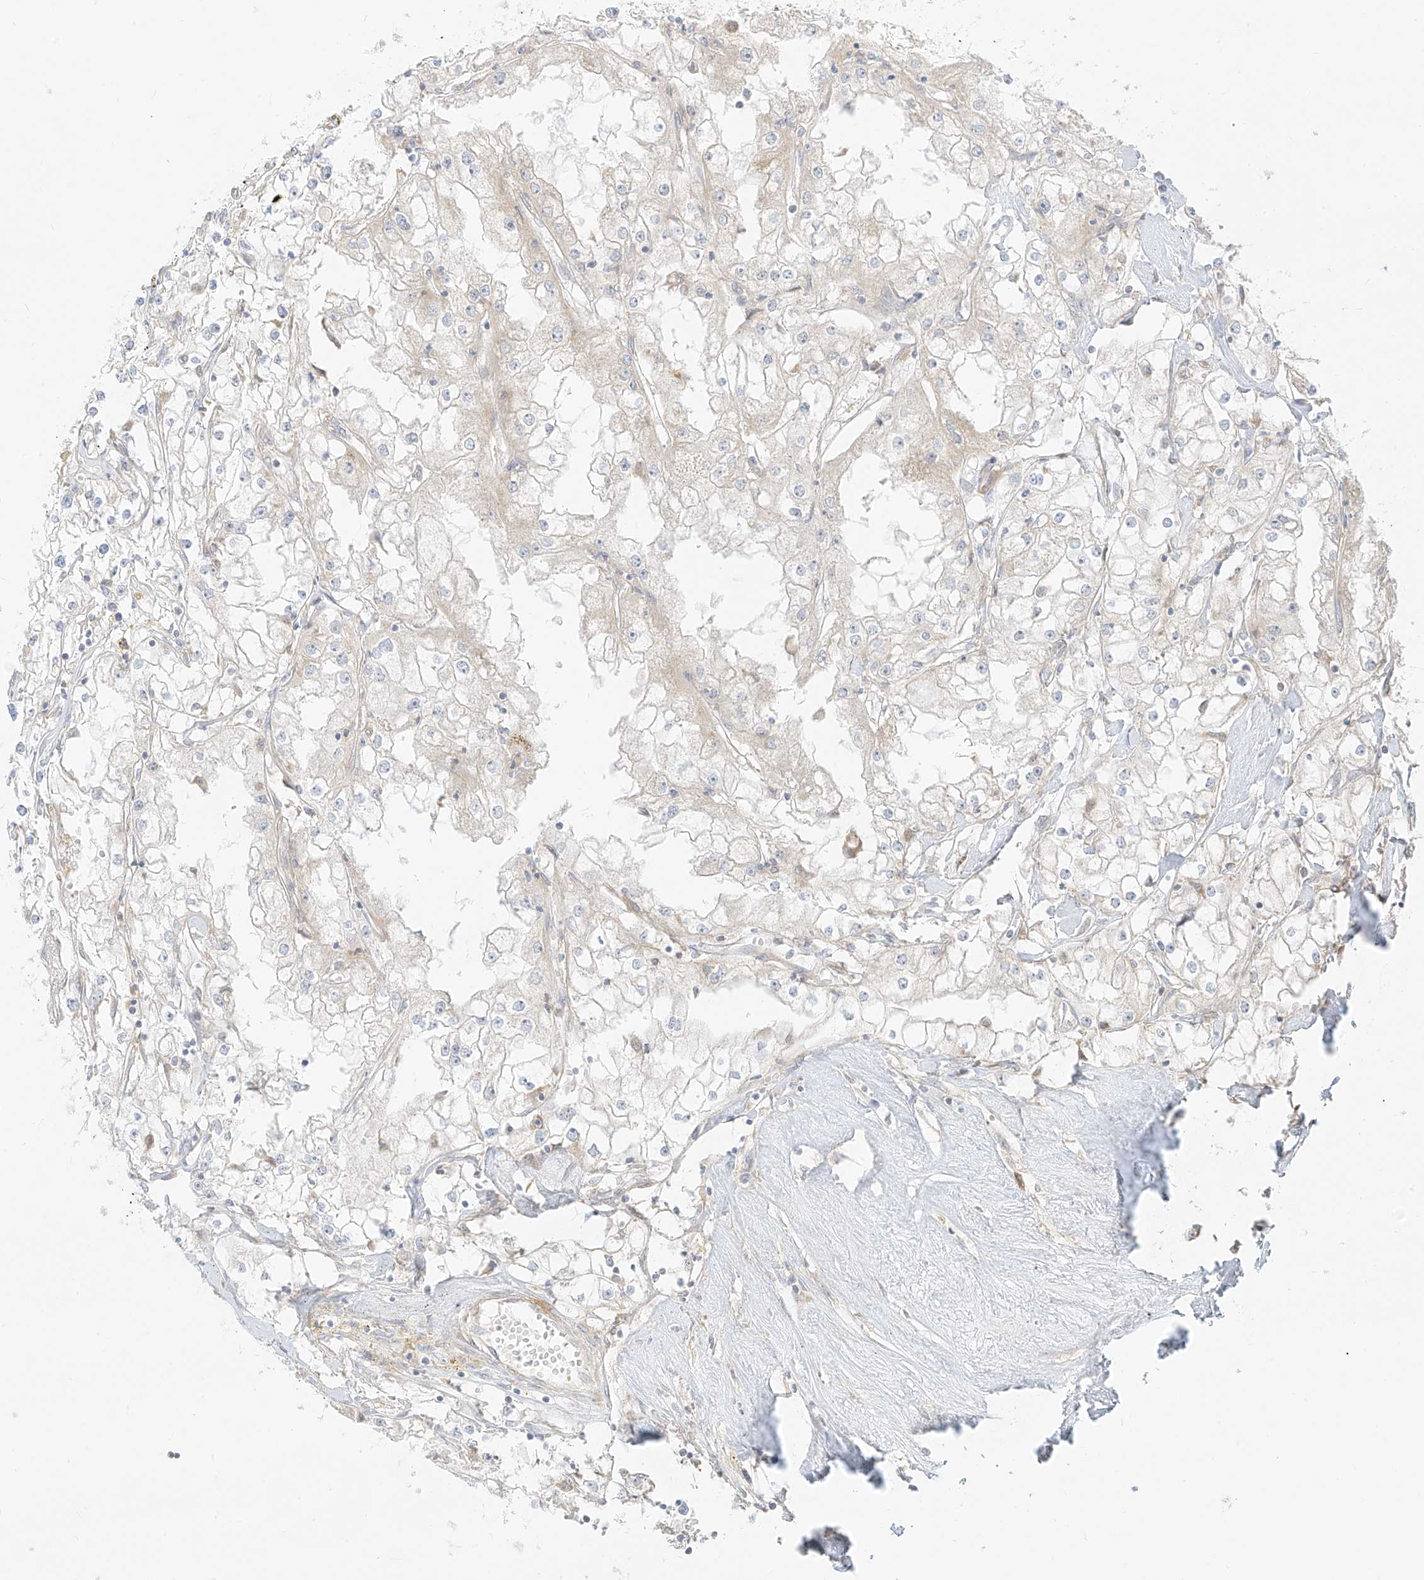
{"staining": {"intensity": "negative", "quantity": "none", "location": "none"}, "tissue": "renal cancer", "cell_type": "Tumor cells", "image_type": "cancer", "snomed": [{"axis": "morphology", "description": "Adenocarcinoma, NOS"}, {"axis": "topography", "description": "Kidney"}], "caption": "Photomicrograph shows no protein expression in tumor cells of renal cancer (adenocarcinoma) tissue. (Stains: DAB (3,3'-diaminobenzidine) immunohistochemistry with hematoxylin counter stain, Microscopy: brightfield microscopy at high magnification).", "gene": "ZIM3", "patient": {"sex": "male", "age": 56}}